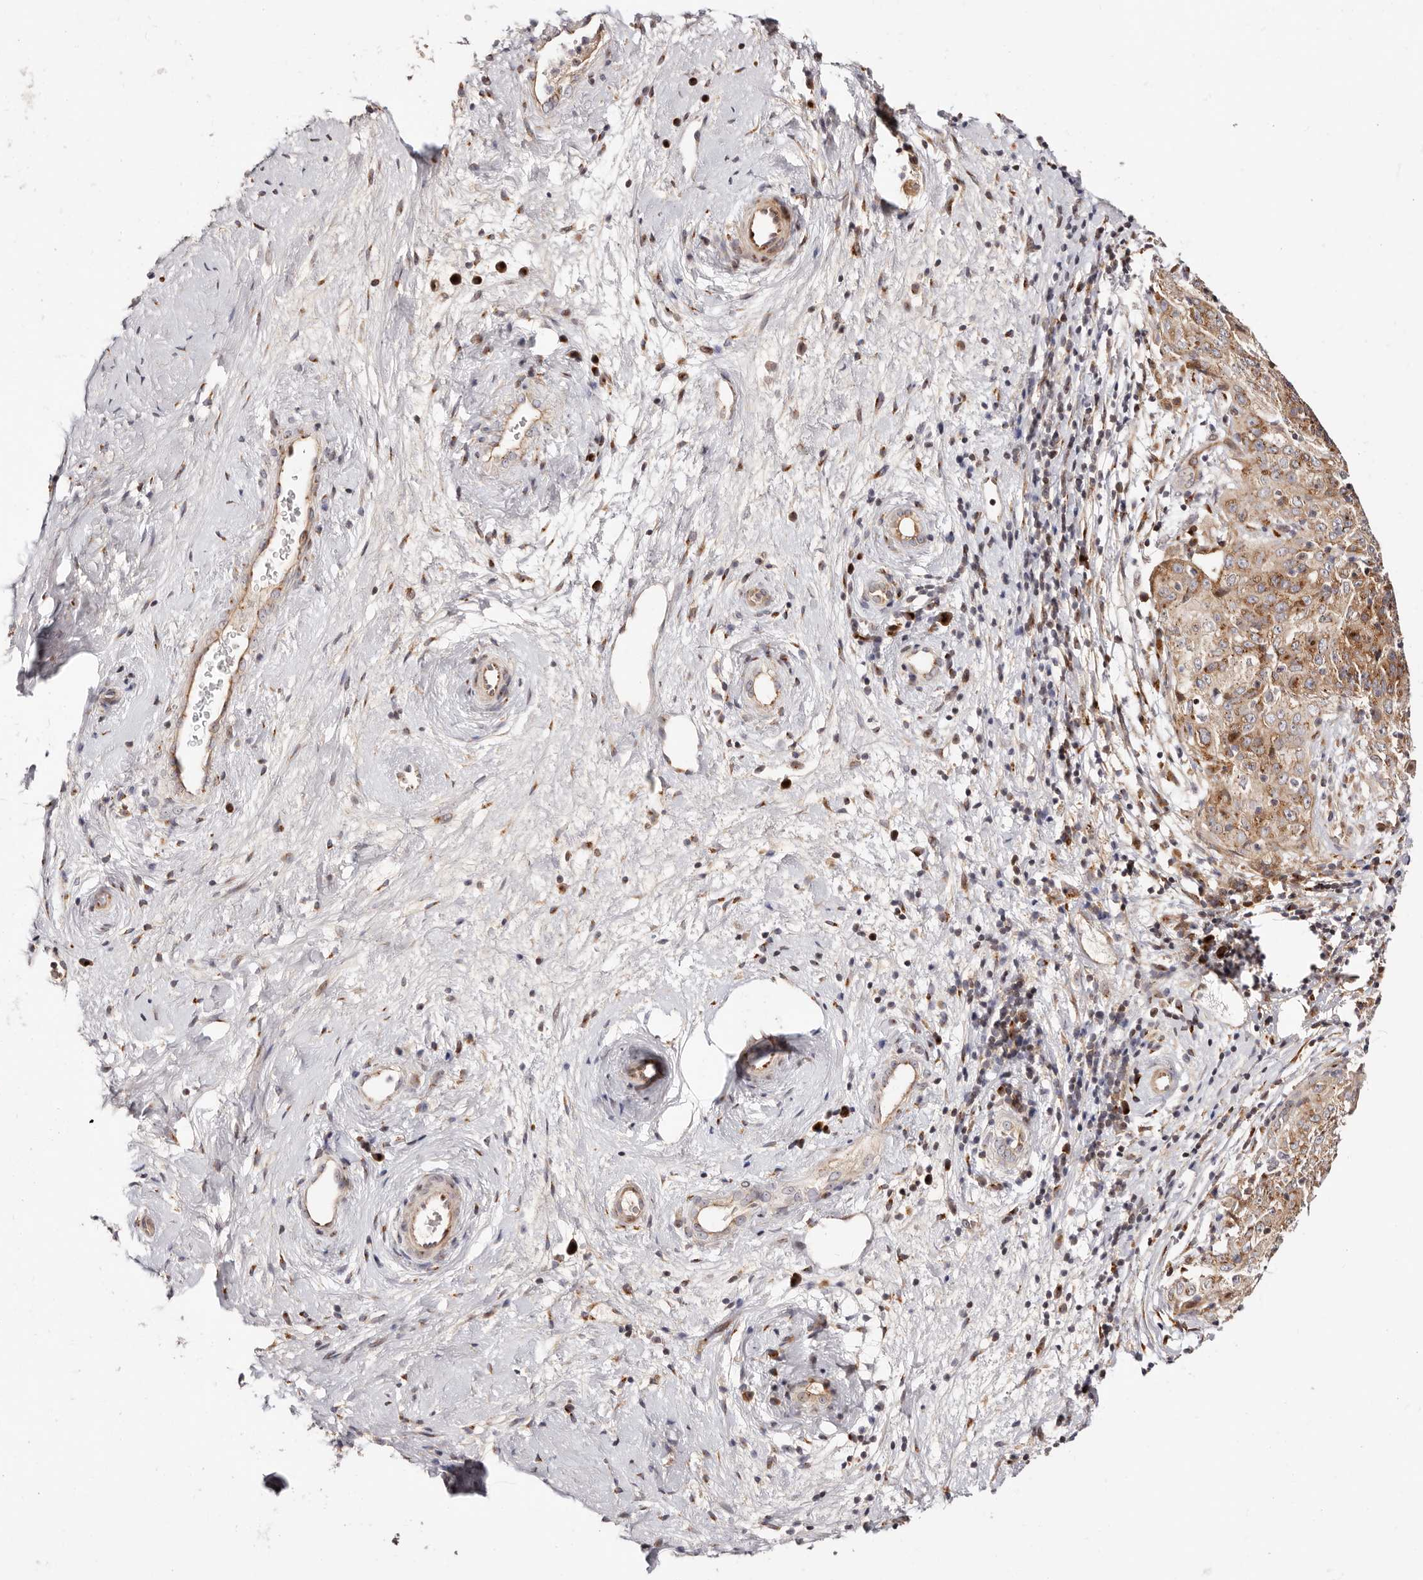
{"staining": {"intensity": "moderate", "quantity": ">75%", "location": "cytoplasmic/membranous"}, "tissue": "cervical cancer", "cell_type": "Tumor cells", "image_type": "cancer", "snomed": [{"axis": "morphology", "description": "Squamous cell carcinoma, NOS"}, {"axis": "topography", "description": "Cervix"}], "caption": "A photomicrograph of cervical squamous cell carcinoma stained for a protein exhibits moderate cytoplasmic/membranous brown staining in tumor cells.", "gene": "MAPK6", "patient": {"sex": "female", "age": 48}}